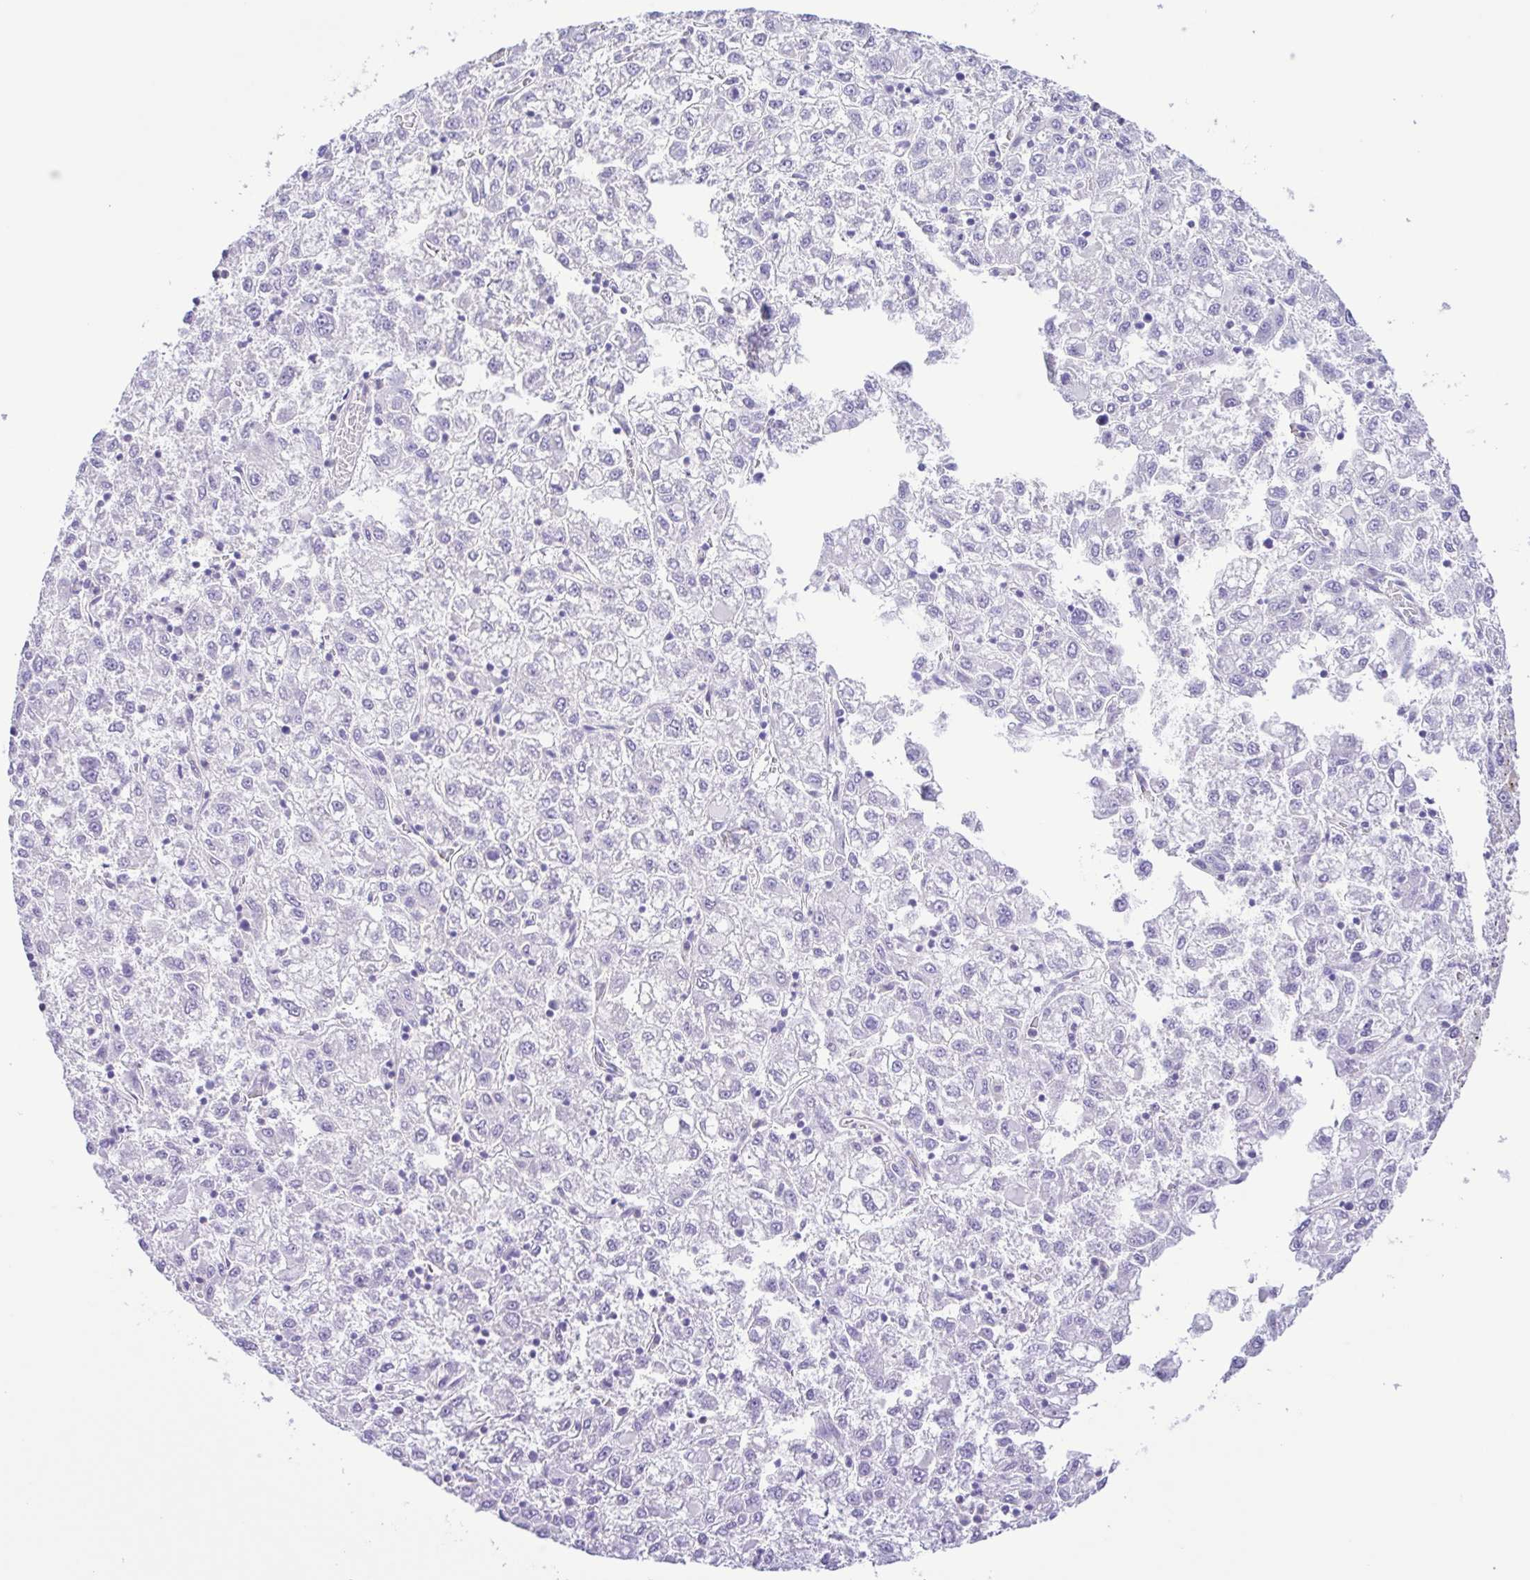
{"staining": {"intensity": "negative", "quantity": "none", "location": "none"}, "tissue": "liver cancer", "cell_type": "Tumor cells", "image_type": "cancer", "snomed": [{"axis": "morphology", "description": "Carcinoma, Hepatocellular, NOS"}, {"axis": "topography", "description": "Liver"}], "caption": "Immunohistochemistry (IHC) image of human liver cancer (hepatocellular carcinoma) stained for a protein (brown), which exhibits no positivity in tumor cells.", "gene": "CYP17A1", "patient": {"sex": "male", "age": 40}}